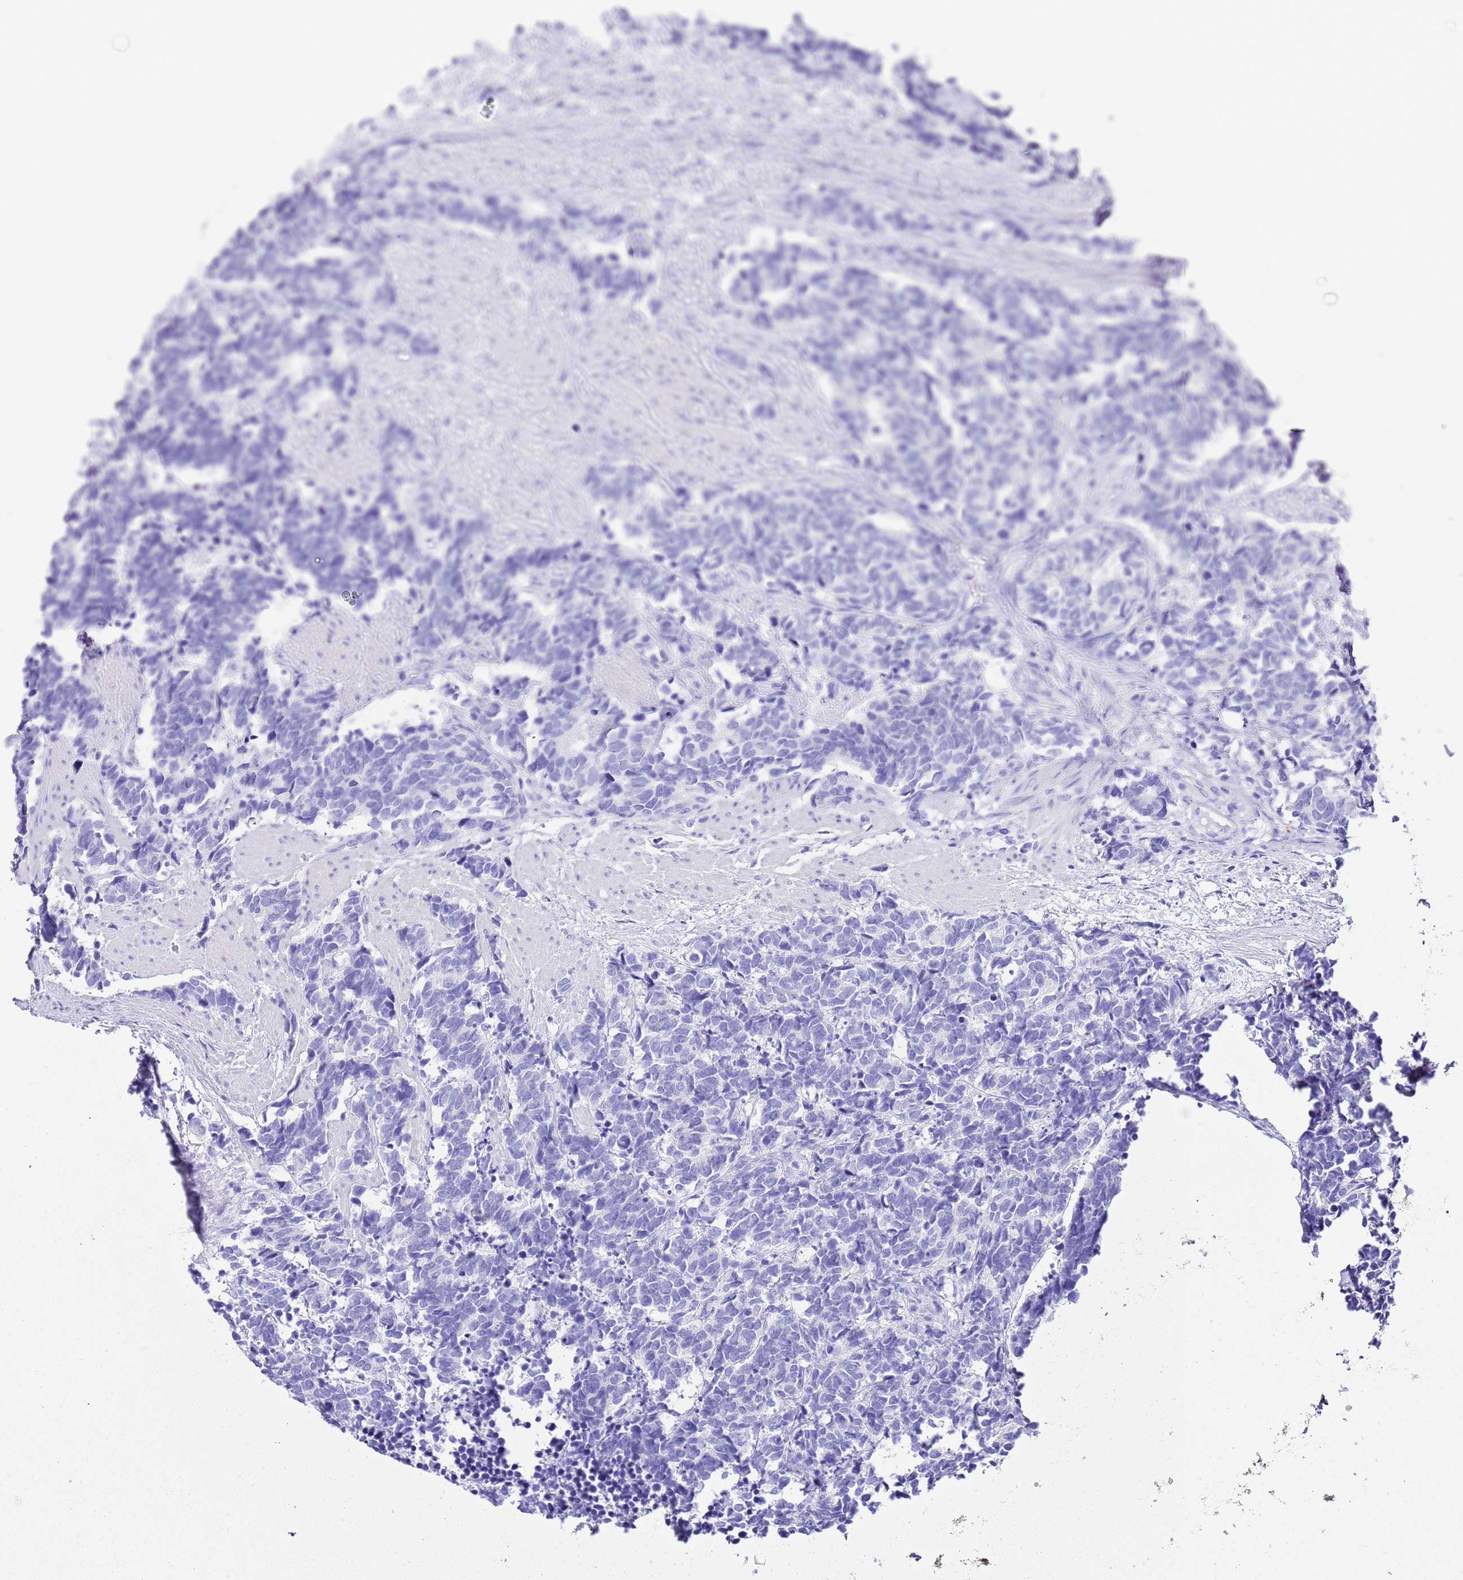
{"staining": {"intensity": "negative", "quantity": "none", "location": "none"}, "tissue": "carcinoid", "cell_type": "Tumor cells", "image_type": "cancer", "snomed": [{"axis": "morphology", "description": "Carcinoma, NOS"}, {"axis": "morphology", "description": "Carcinoid, malignant, NOS"}, {"axis": "topography", "description": "Prostate"}], "caption": "Photomicrograph shows no significant protein positivity in tumor cells of carcinoid.", "gene": "KCNC1", "patient": {"sex": "male", "age": 57}}